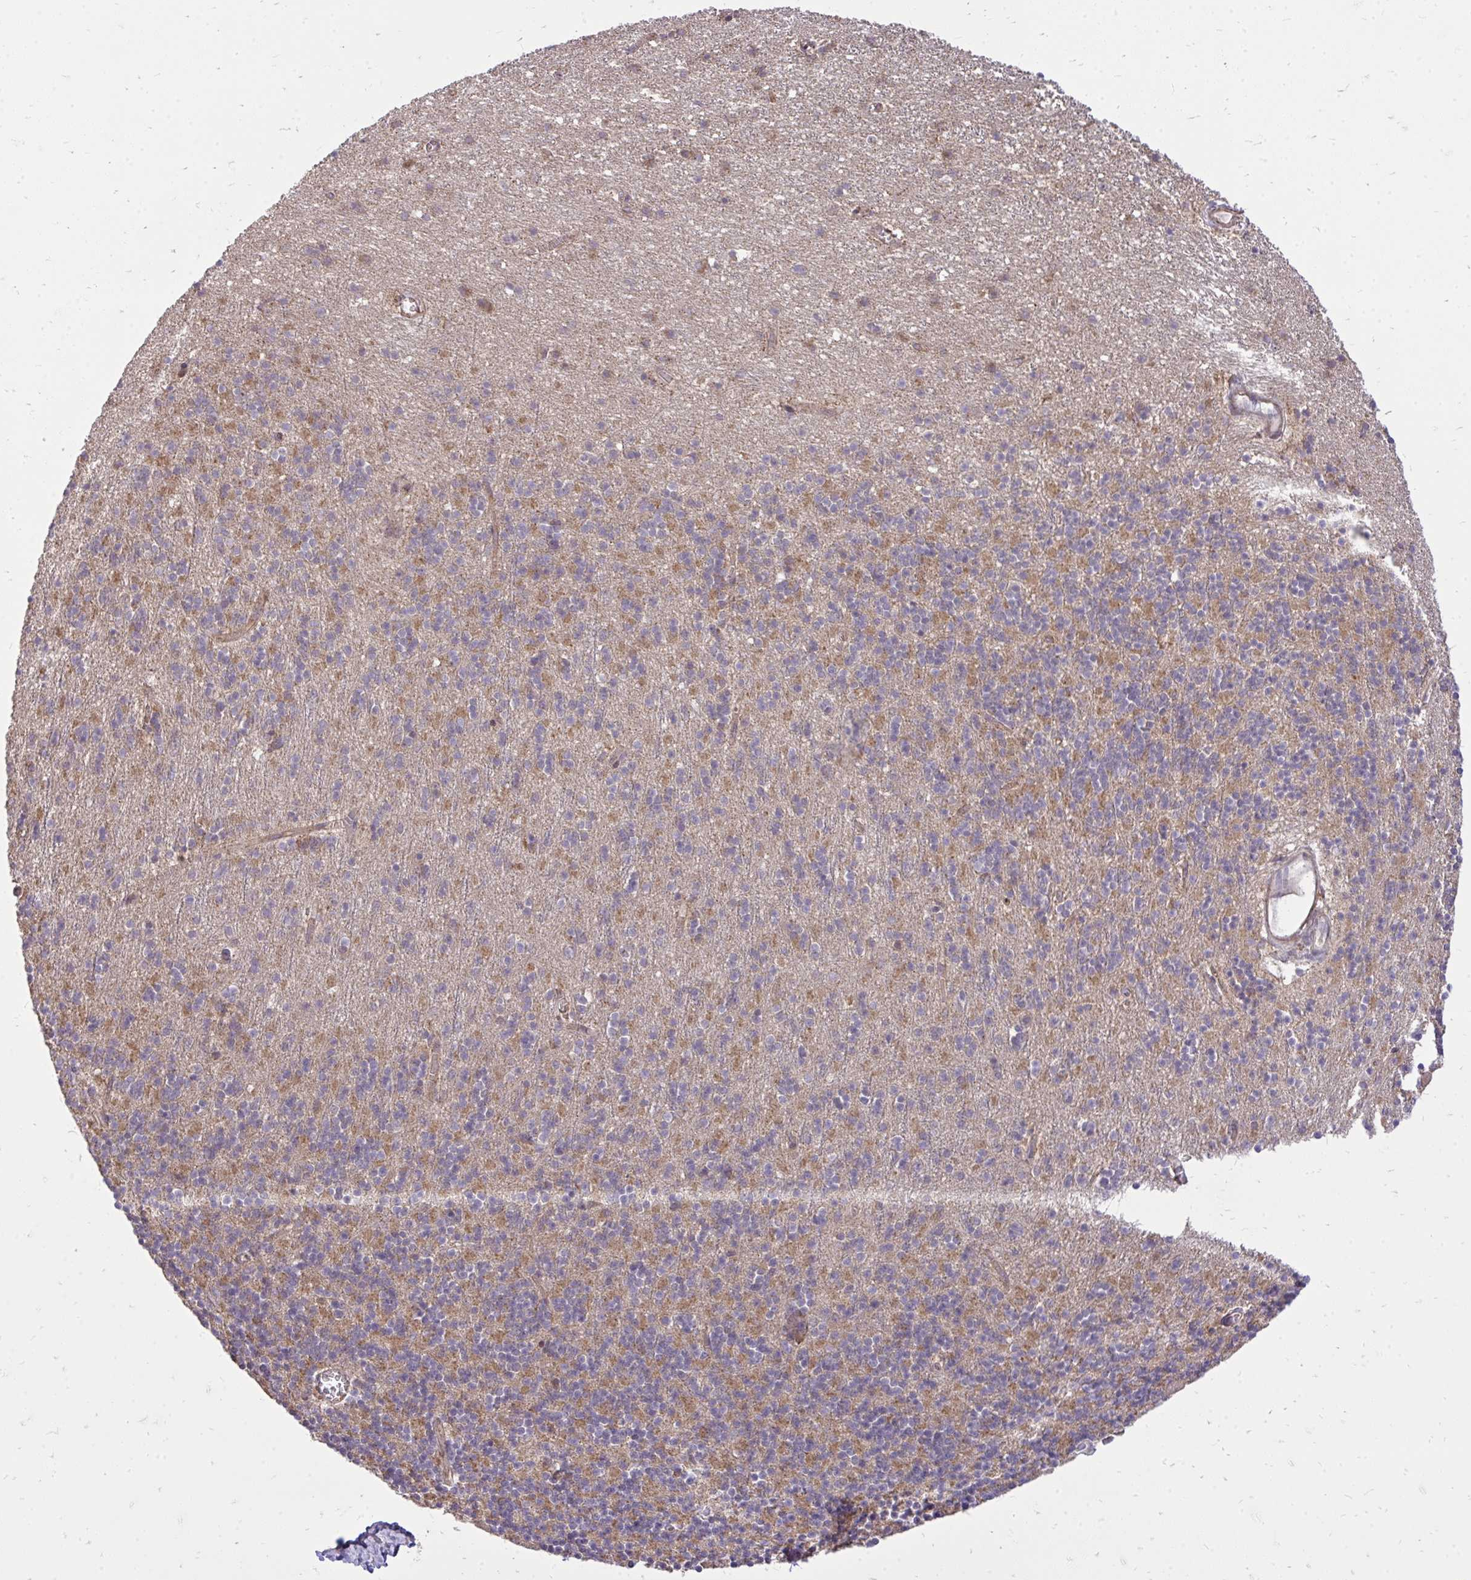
{"staining": {"intensity": "moderate", "quantity": "25%-75%", "location": "cytoplasmic/membranous"}, "tissue": "cerebellum", "cell_type": "Cells in granular layer", "image_type": "normal", "snomed": [{"axis": "morphology", "description": "Normal tissue, NOS"}, {"axis": "topography", "description": "Cerebellum"}], "caption": "Normal cerebellum shows moderate cytoplasmic/membranous expression in about 25%-75% of cells in granular layer The protein of interest is stained brown, and the nuclei are stained in blue (DAB IHC with brightfield microscopy, high magnification)..", "gene": "SLC7A5", "patient": {"sex": "male", "age": 54}}